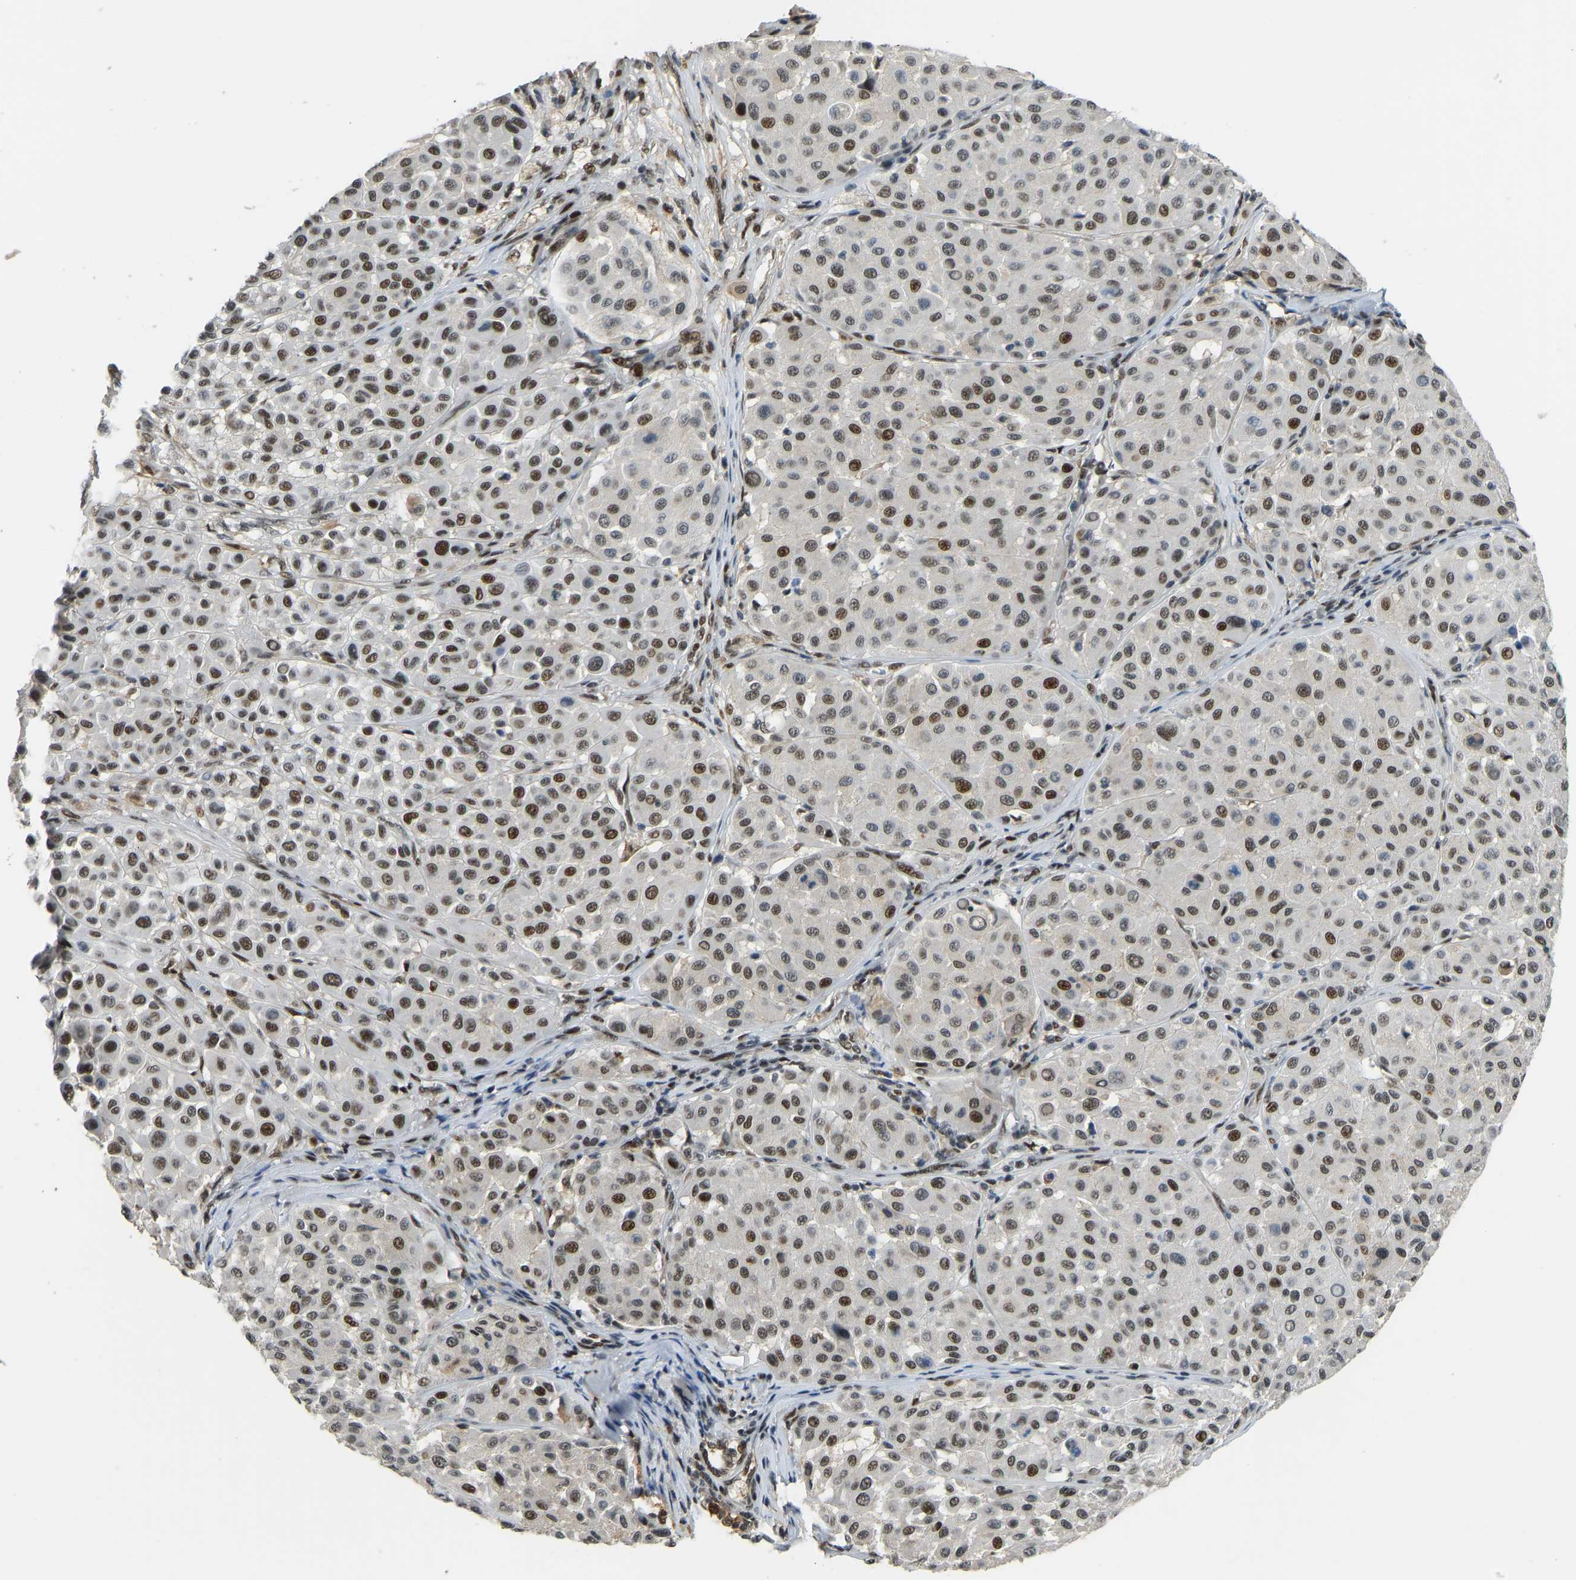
{"staining": {"intensity": "strong", "quantity": ">75%", "location": "nuclear"}, "tissue": "melanoma", "cell_type": "Tumor cells", "image_type": "cancer", "snomed": [{"axis": "morphology", "description": "Malignant melanoma, Metastatic site"}, {"axis": "topography", "description": "Soft tissue"}], "caption": "Immunohistochemical staining of melanoma demonstrates high levels of strong nuclear protein staining in about >75% of tumor cells. (Brightfield microscopy of DAB IHC at high magnification).", "gene": "FOXK1", "patient": {"sex": "male", "age": 41}}